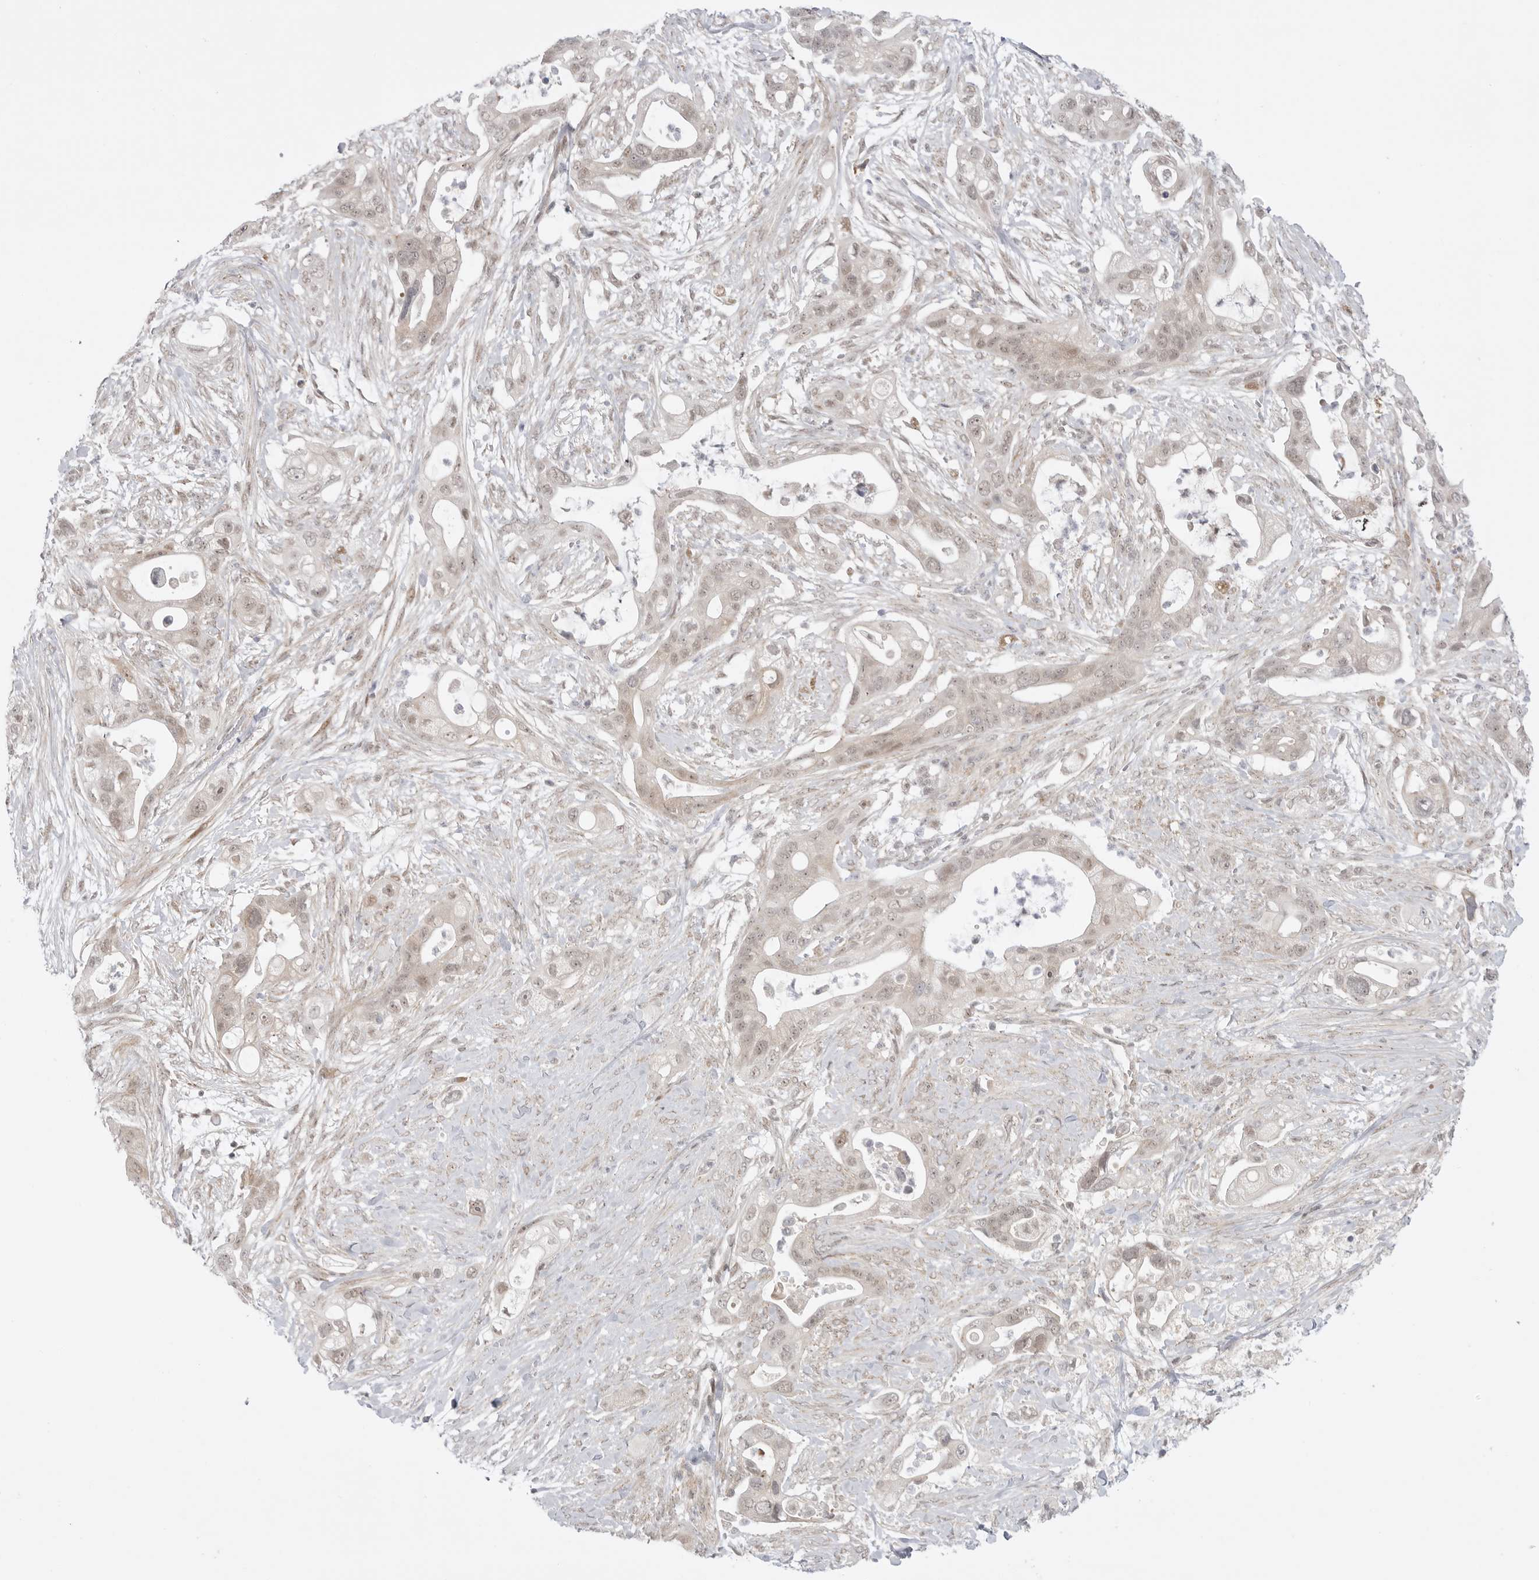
{"staining": {"intensity": "weak", "quantity": ">75%", "location": "cytoplasmic/membranous,nuclear"}, "tissue": "pancreatic cancer", "cell_type": "Tumor cells", "image_type": "cancer", "snomed": [{"axis": "morphology", "description": "Adenocarcinoma, NOS"}, {"axis": "topography", "description": "Pancreas"}], "caption": "Immunohistochemistry (IHC) staining of pancreatic cancer, which demonstrates low levels of weak cytoplasmic/membranous and nuclear expression in approximately >75% of tumor cells indicating weak cytoplasmic/membranous and nuclear protein expression. The staining was performed using DAB (3,3'-diaminobenzidine) (brown) for protein detection and nuclei were counterstained in hematoxylin (blue).", "gene": "GGT6", "patient": {"sex": "male", "age": 53}}